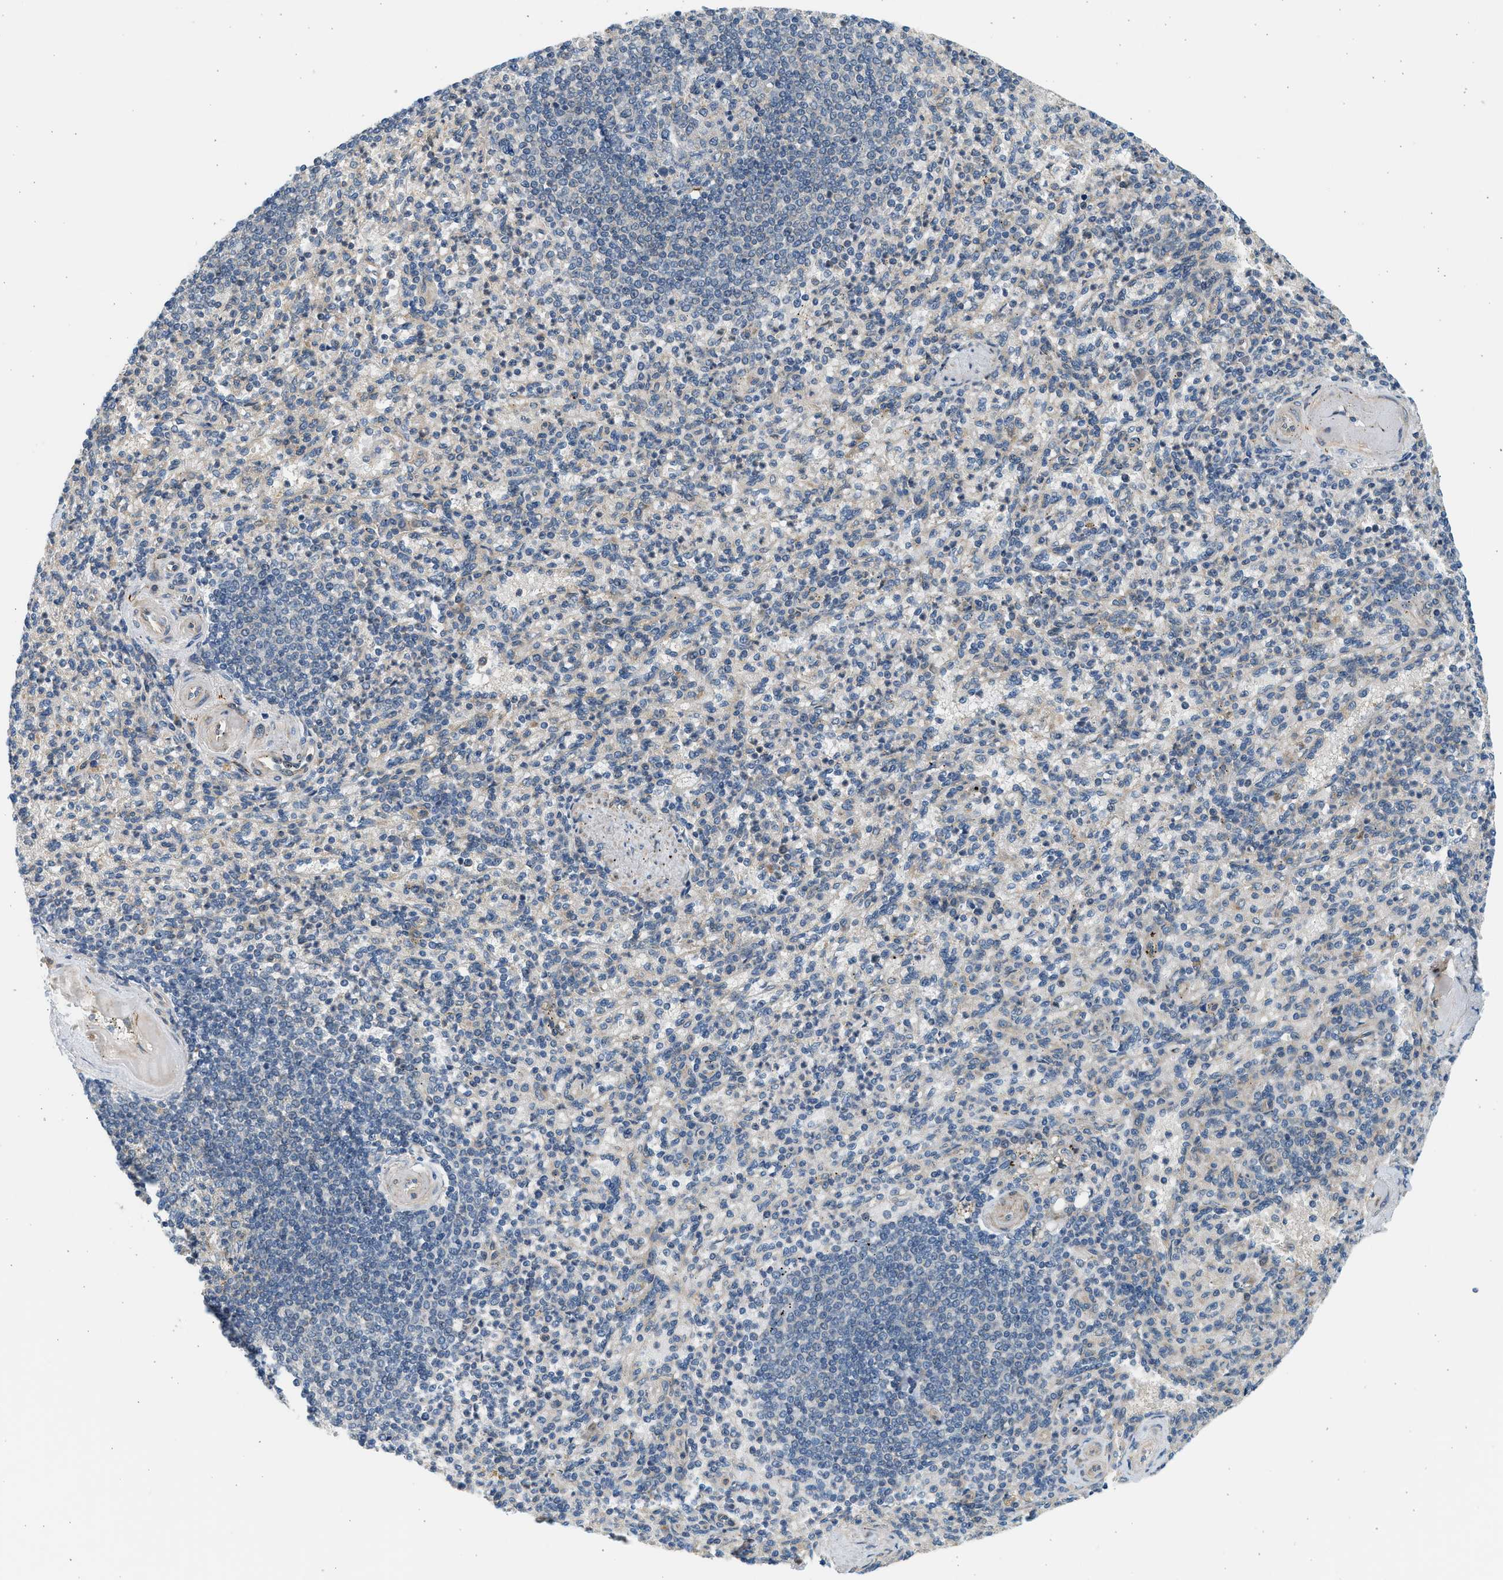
{"staining": {"intensity": "weak", "quantity": "25%-75%", "location": "cytoplasmic/membranous"}, "tissue": "spleen", "cell_type": "Cells in red pulp", "image_type": "normal", "snomed": [{"axis": "morphology", "description": "Normal tissue, NOS"}, {"axis": "topography", "description": "Spleen"}], "caption": "Immunohistochemistry histopathology image of benign human spleen stained for a protein (brown), which demonstrates low levels of weak cytoplasmic/membranous expression in about 25%-75% of cells in red pulp.", "gene": "KDELR2", "patient": {"sex": "female", "age": 74}}